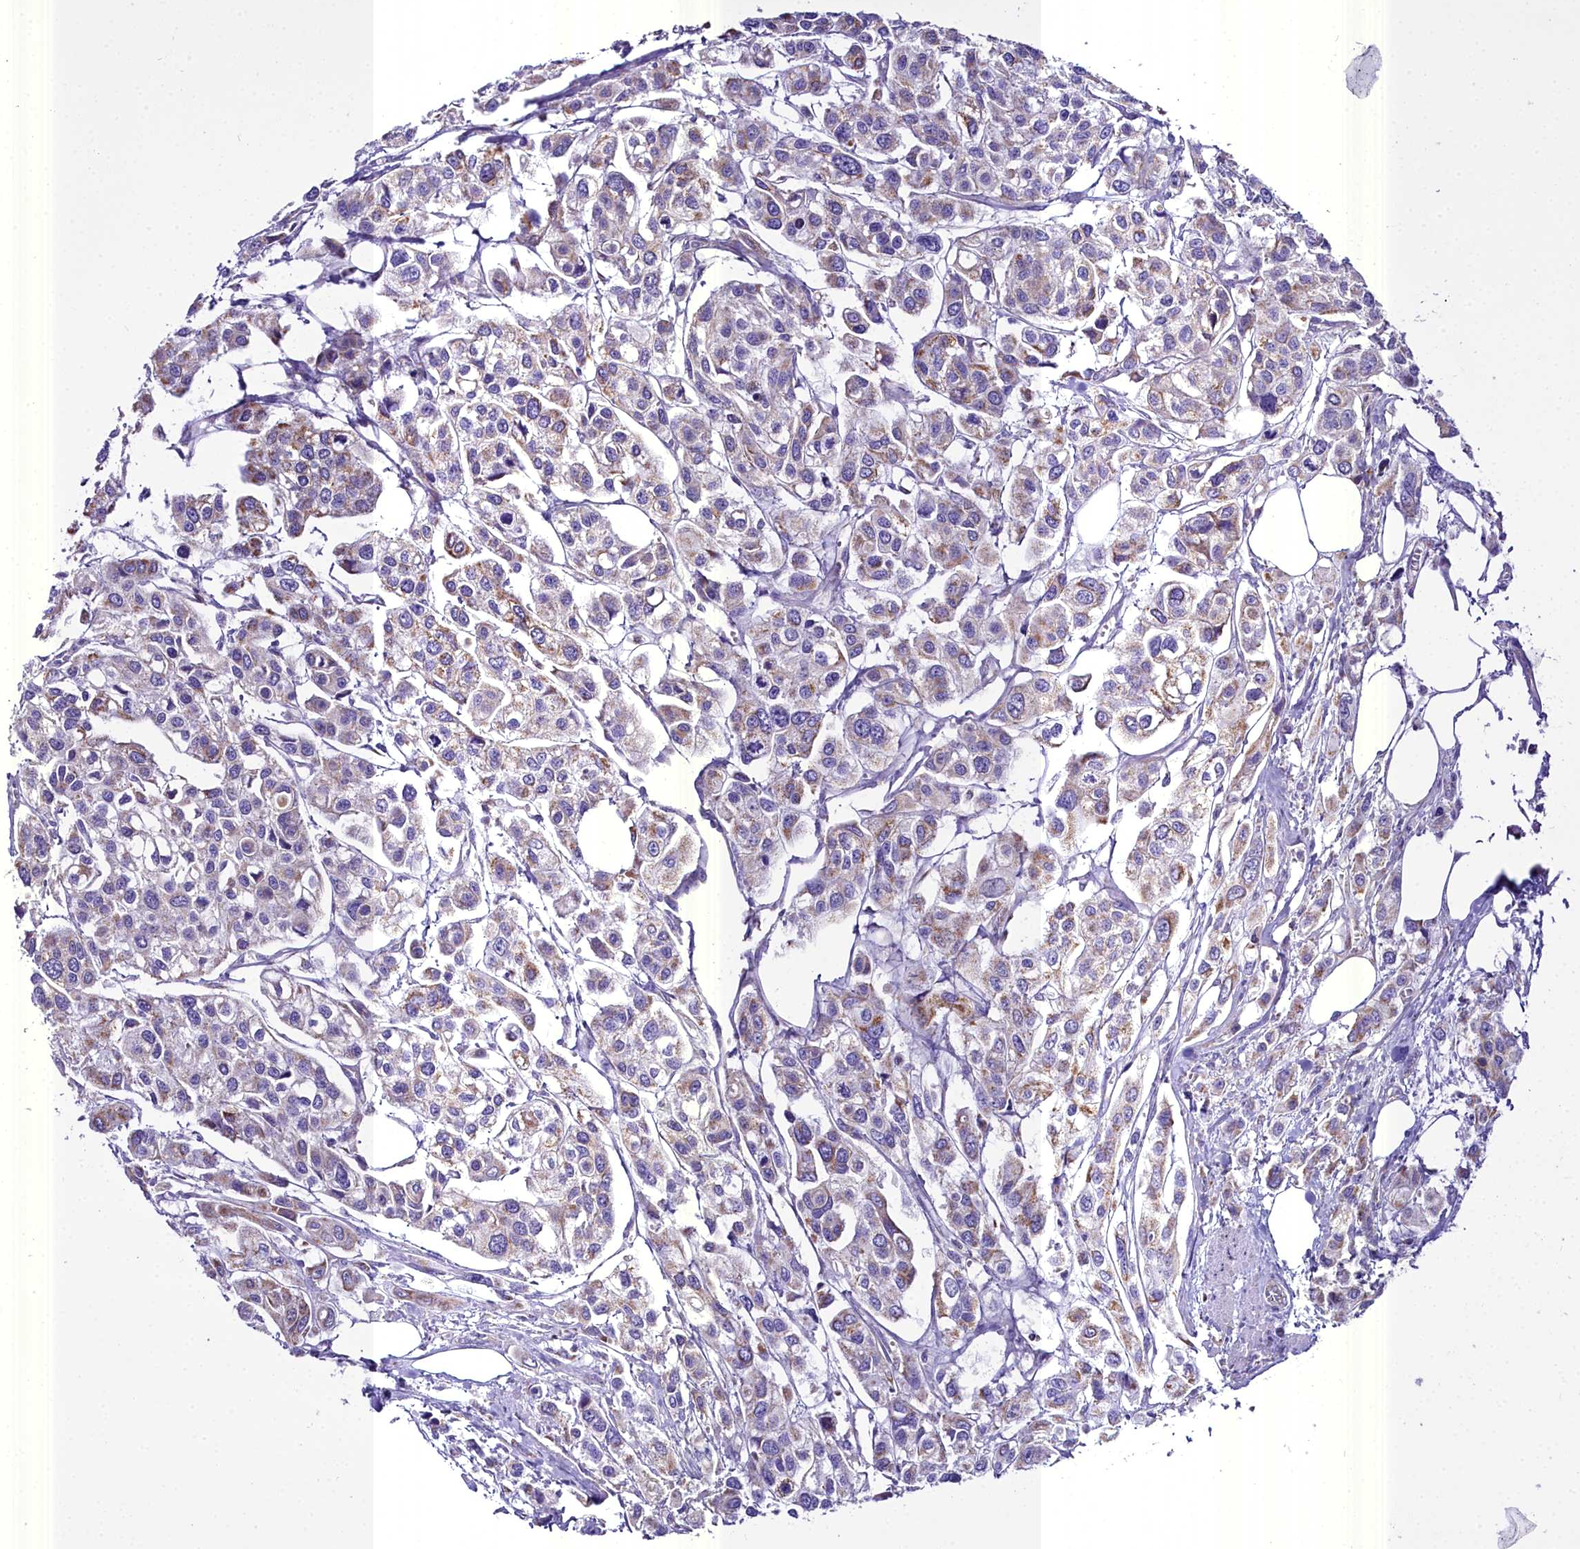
{"staining": {"intensity": "moderate", "quantity": "<25%", "location": "cytoplasmic/membranous"}, "tissue": "urothelial cancer", "cell_type": "Tumor cells", "image_type": "cancer", "snomed": [{"axis": "morphology", "description": "Urothelial carcinoma, High grade"}, {"axis": "topography", "description": "Urinary bladder"}], "caption": "Protein expression analysis of urothelial carcinoma (high-grade) exhibits moderate cytoplasmic/membranous expression in about <25% of tumor cells.", "gene": "WDFY3", "patient": {"sex": "male", "age": 67}}